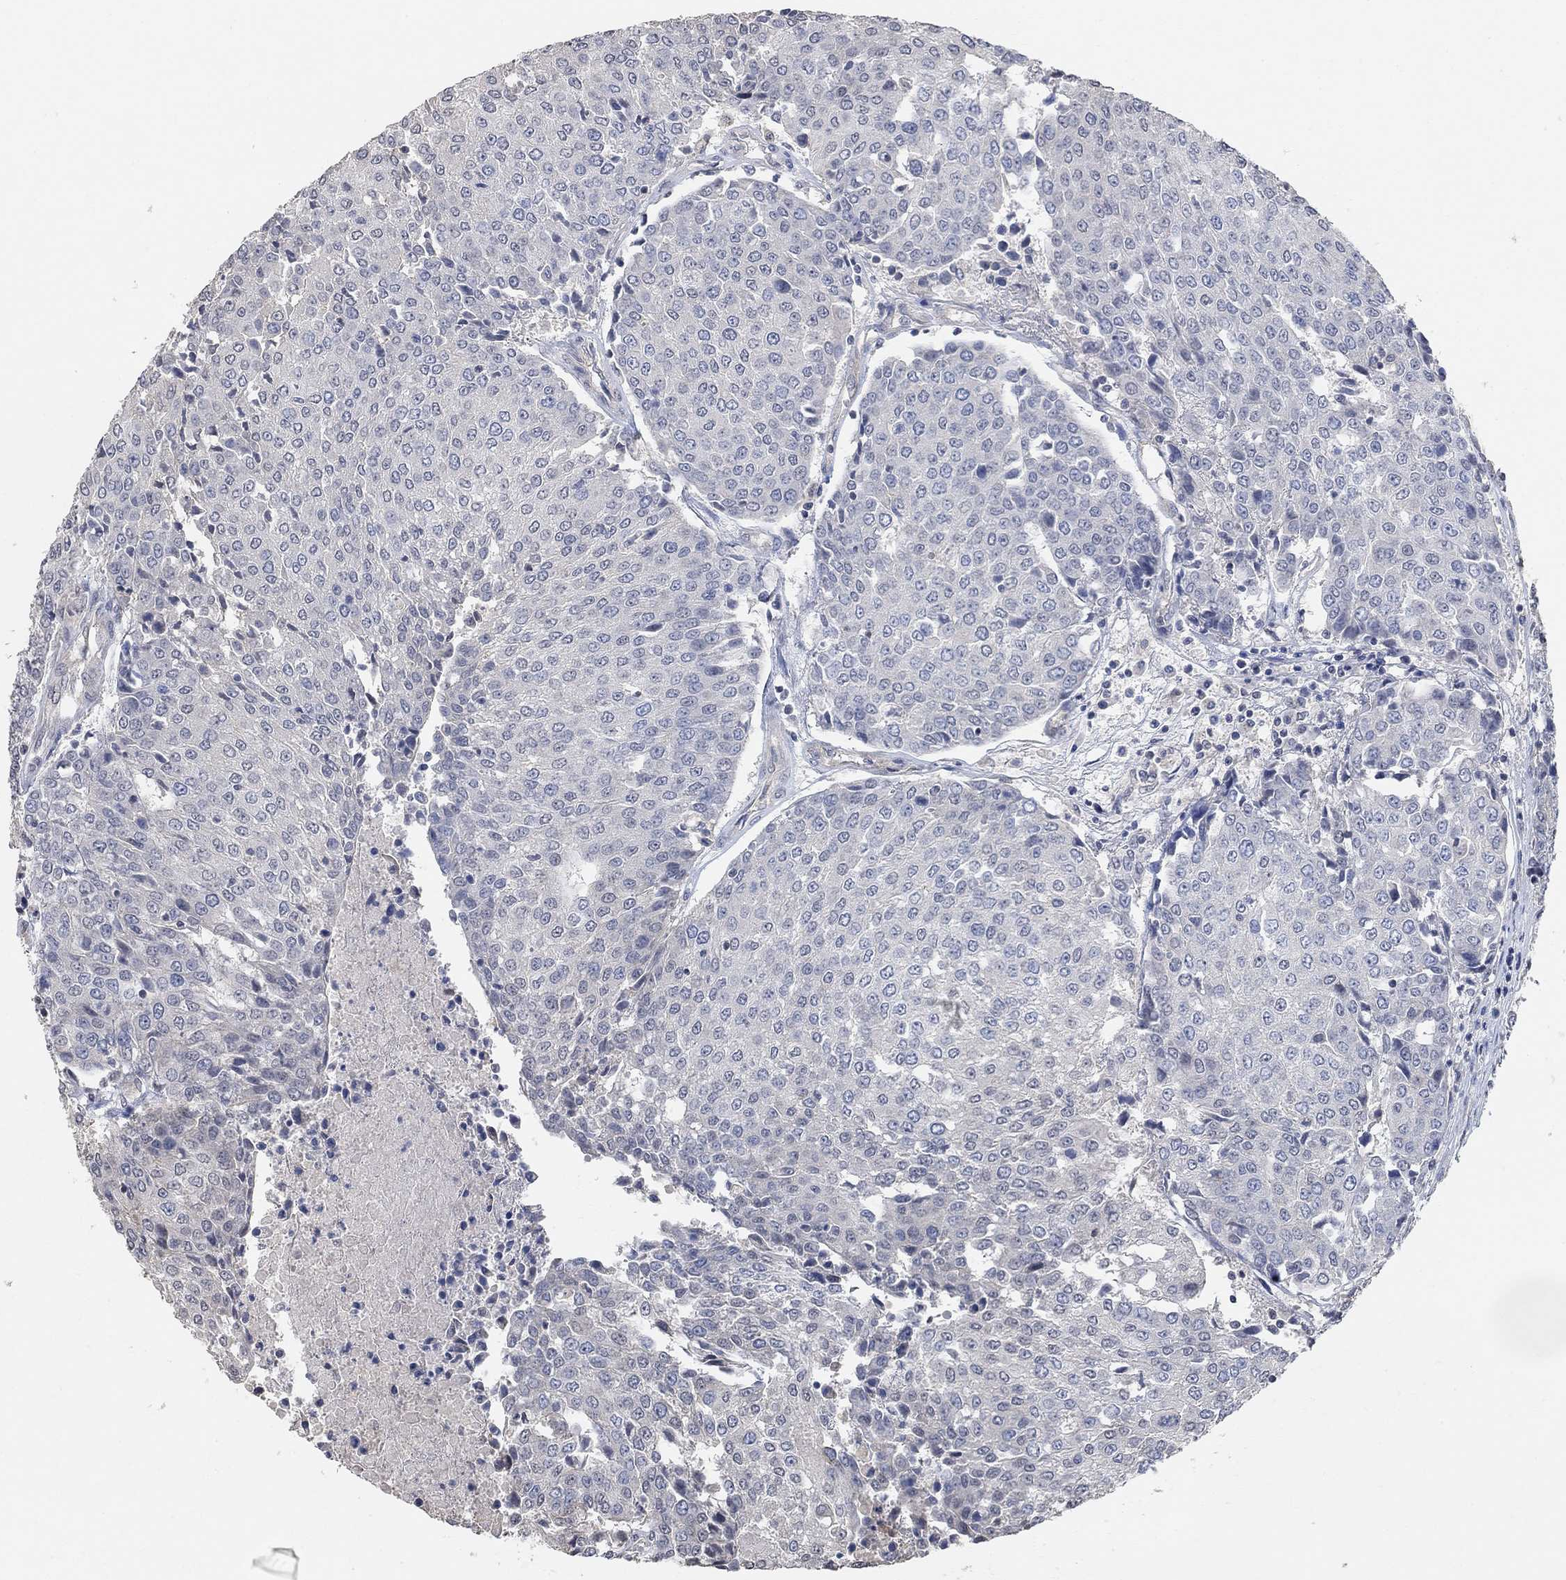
{"staining": {"intensity": "negative", "quantity": "none", "location": "none"}, "tissue": "urothelial cancer", "cell_type": "Tumor cells", "image_type": "cancer", "snomed": [{"axis": "morphology", "description": "Urothelial carcinoma, High grade"}, {"axis": "topography", "description": "Urinary bladder"}], "caption": "This image is of high-grade urothelial carcinoma stained with immunohistochemistry (IHC) to label a protein in brown with the nuclei are counter-stained blue. There is no expression in tumor cells.", "gene": "UNC5B", "patient": {"sex": "female", "age": 85}}